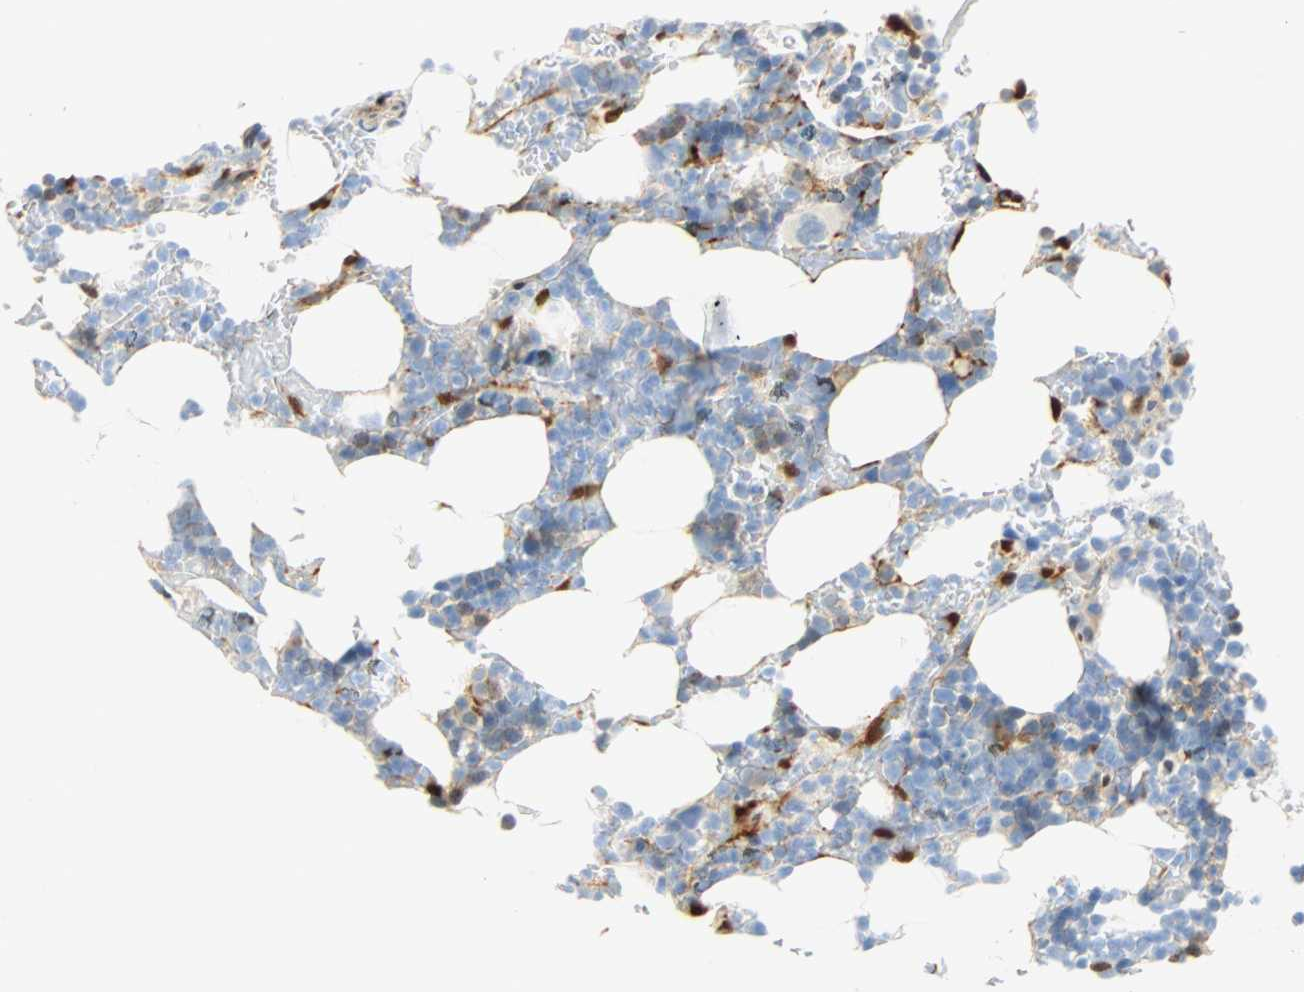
{"staining": {"intensity": "negative", "quantity": "none", "location": "none"}, "tissue": "bone marrow", "cell_type": "Hematopoietic cells", "image_type": "normal", "snomed": [{"axis": "morphology", "description": "Normal tissue, NOS"}, {"axis": "topography", "description": "Bone marrow"}], "caption": "DAB (3,3'-diaminobenzidine) immunohistochemical staining of unremarkable human bone marrow exhibits no significant expression in hematopoietic cells. (DAB (3,3'-diaminobenzidine) immunohistochemistry (IHC) visualized using brightfield microscopy, high magnification).", "gene": "SELENBP1", "patient": {"sex": "female", "age": 73}}